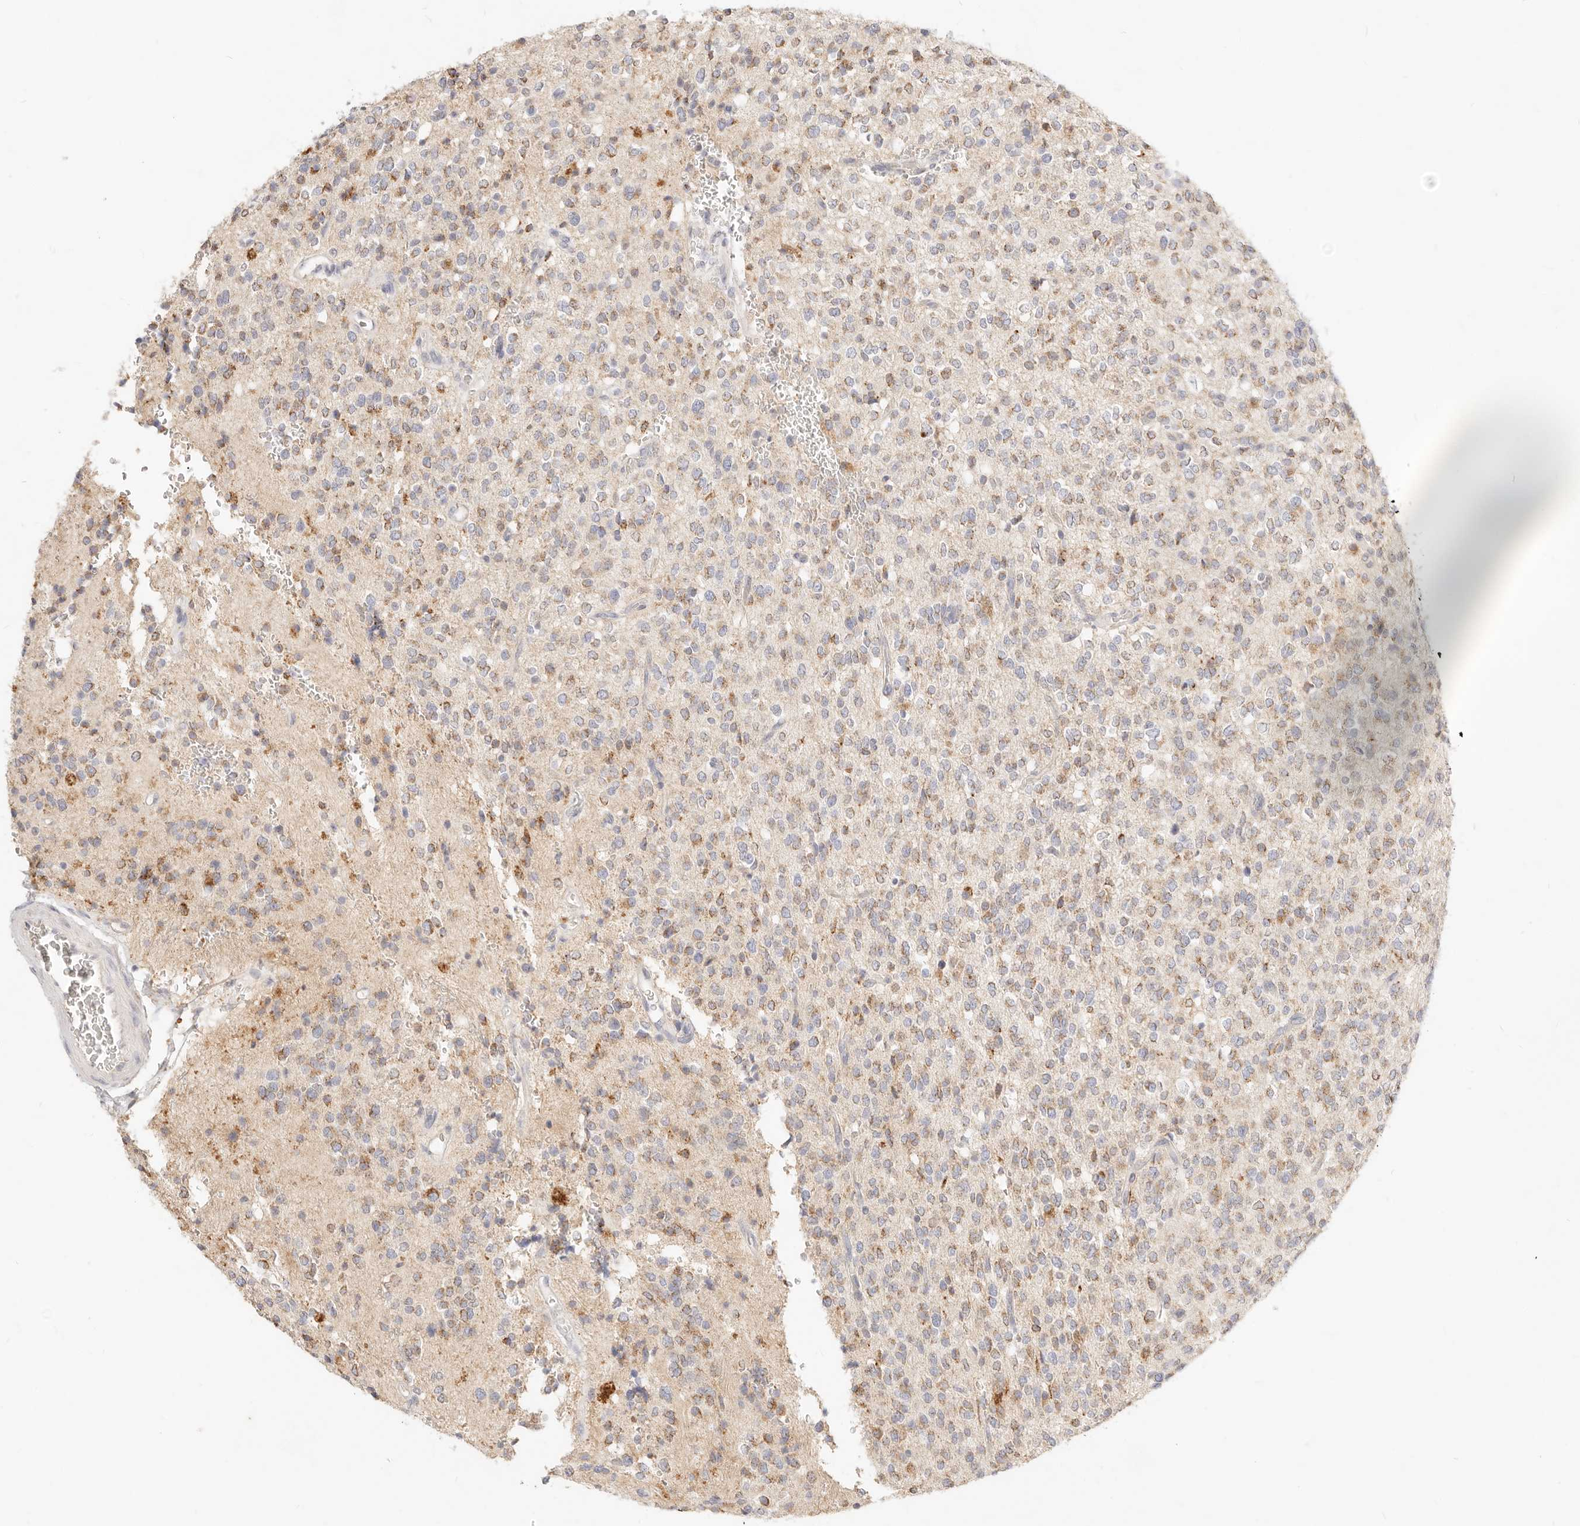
{"staining": {"intensity": "weak", "quantity": "25%-75%", "location": "cytoplasmic/membranous"}, "tissue": "glioma", "cell_type": "Tumor cells", "image_type": "cancer", "snomed": [{"axis": "morphology", "description": "Glioma, malignant, High grade"}, {"axis": "topography", "description": "Brain"}], "caption": "IHC photomicrograph of neoplastic tissue: high-grade glioma (malignant) stained using immunohistochemistry exhibits low levels of weak protein expression localized specifically in the cytoplasmic/membranous of tumor cells, appearing as a cytoplasmic/membranous brown color.", "gene": "ACOX1", "patient": {"sex": "male", "age": 34}}